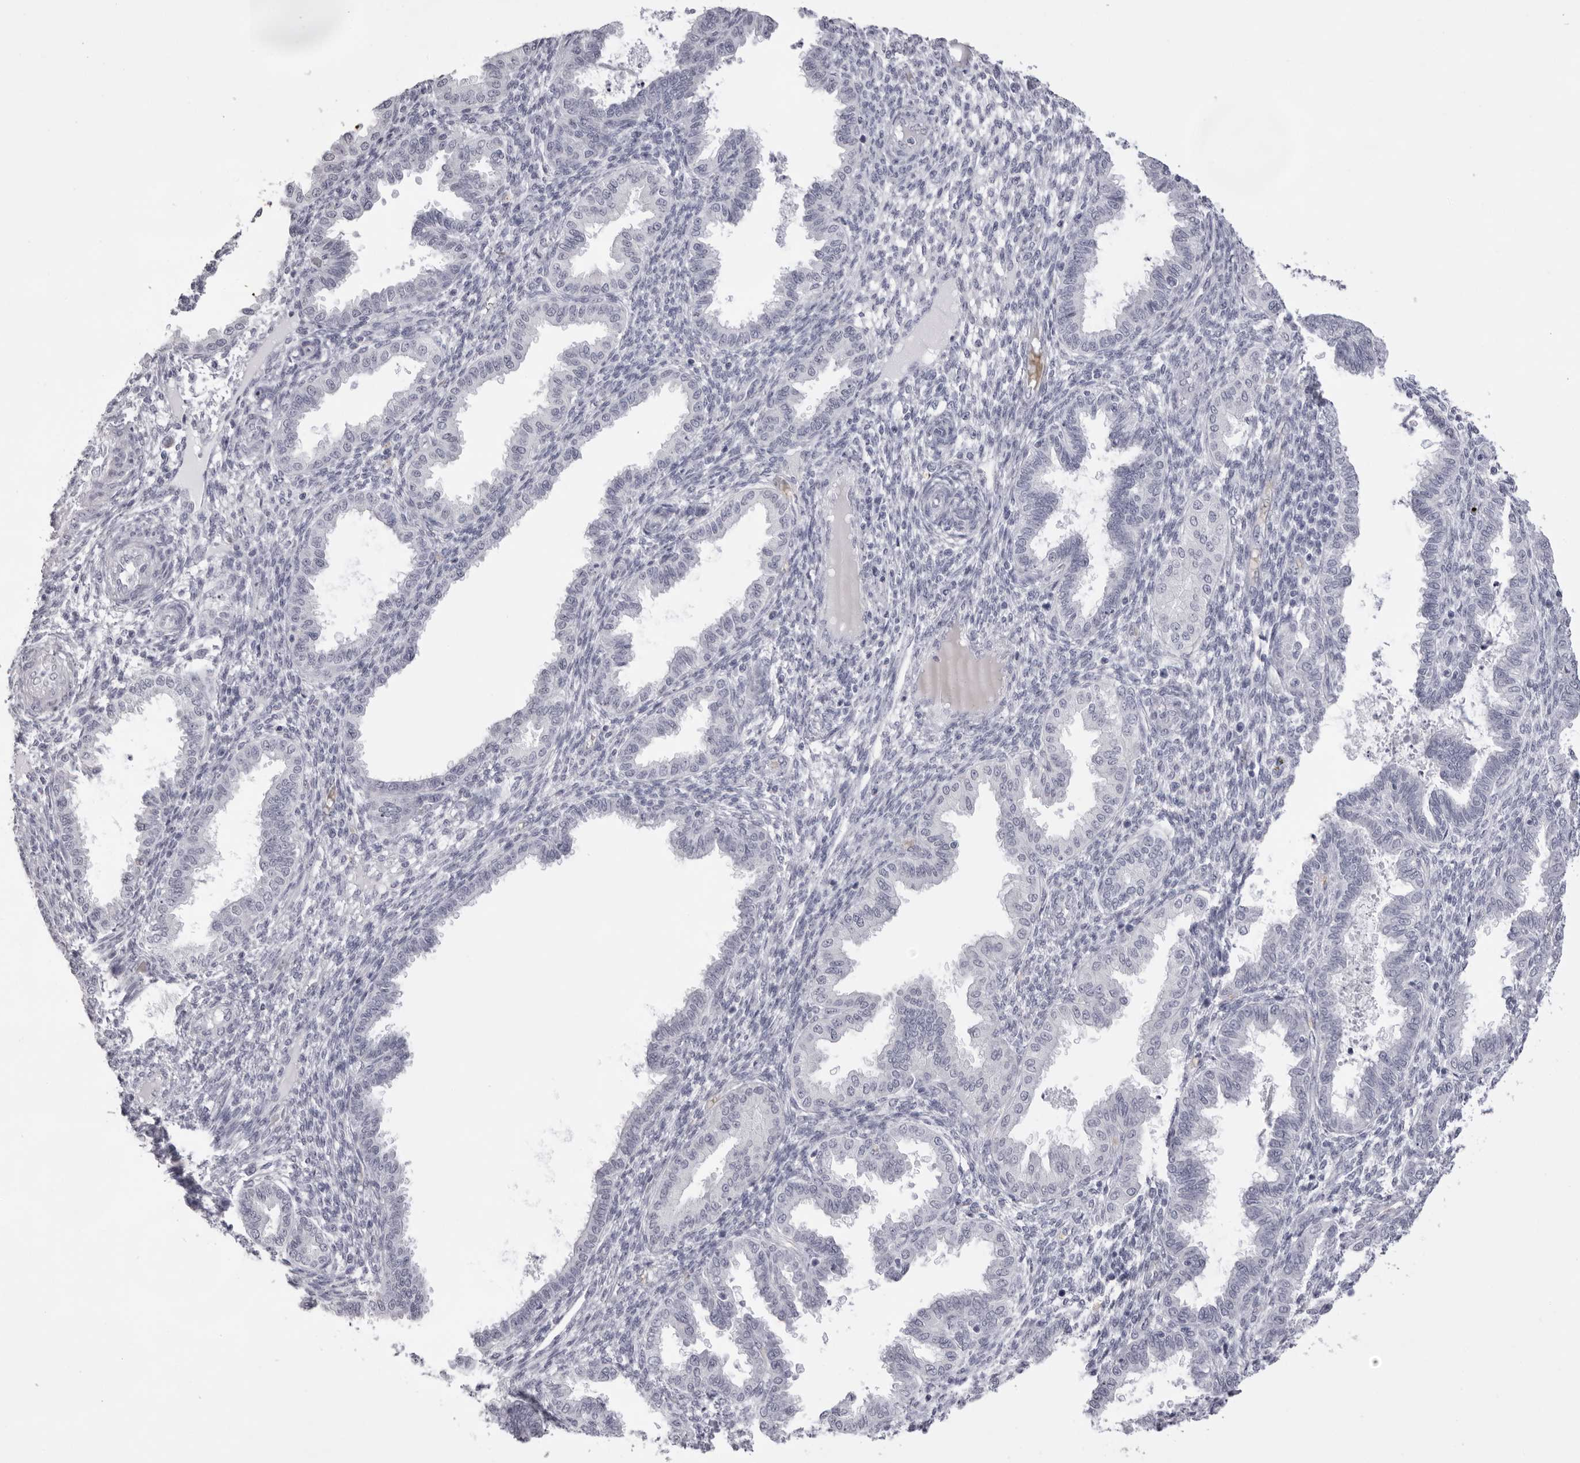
{"staining": {"intensity": "negative", "quantity": "none", "location": "none"}, "tissue": "endometrium", "cell_type": "Cells in endometrial stroma", "image_type": "normal", "snomed": [{"axis": "morphology", "description": "Normal tissue, NOS"}, {"axis": "topography", "description": "Endometrium"}], "caption": "DAB (3,3'-diaminobenzidine) immunohistochemical staining of normal endometrium demonstrates no significant positivity in cells in endometrial stroma.", "gene": "SPTA1", "patient": {"sex": "female", "age": 33}}